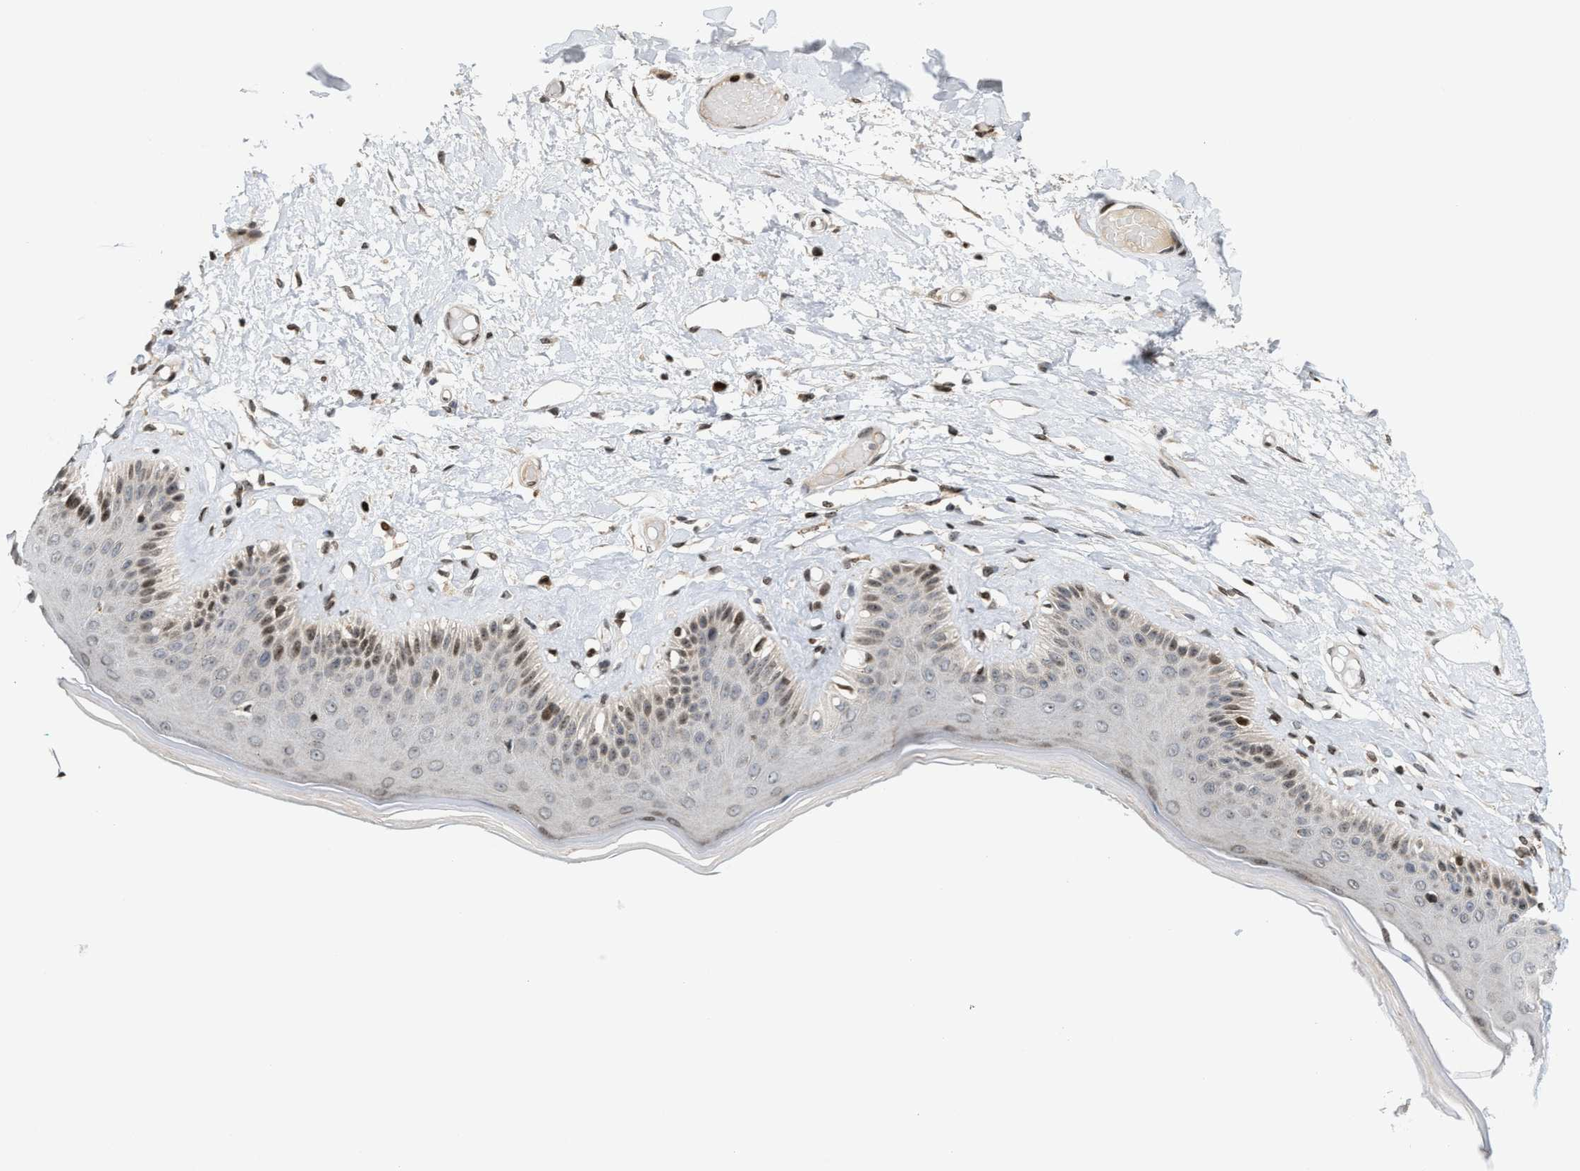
{"staining": {"intensity": "moderate", "quantity": "25%-75%", "location": "cytoplasmic/membranous,nuclear"}, "tissue": "skin", "cell_type": "Epidermal cells", "image_type": "normal", "snomed": [{"axis": "morphology", "description": "Normal tissue, NOS"}, {"axis": "topography", "description": "Vulva"}], "caption": "An immunohistochemistry photomicrograph of normal tissue is shown. Protein staining in brown labels moderate cytoplasmic/membranous,nuclear positivity in skin within epidermal cells.", "gene": "PDZD2", "patient": {"sex": "female", "age": 73}}